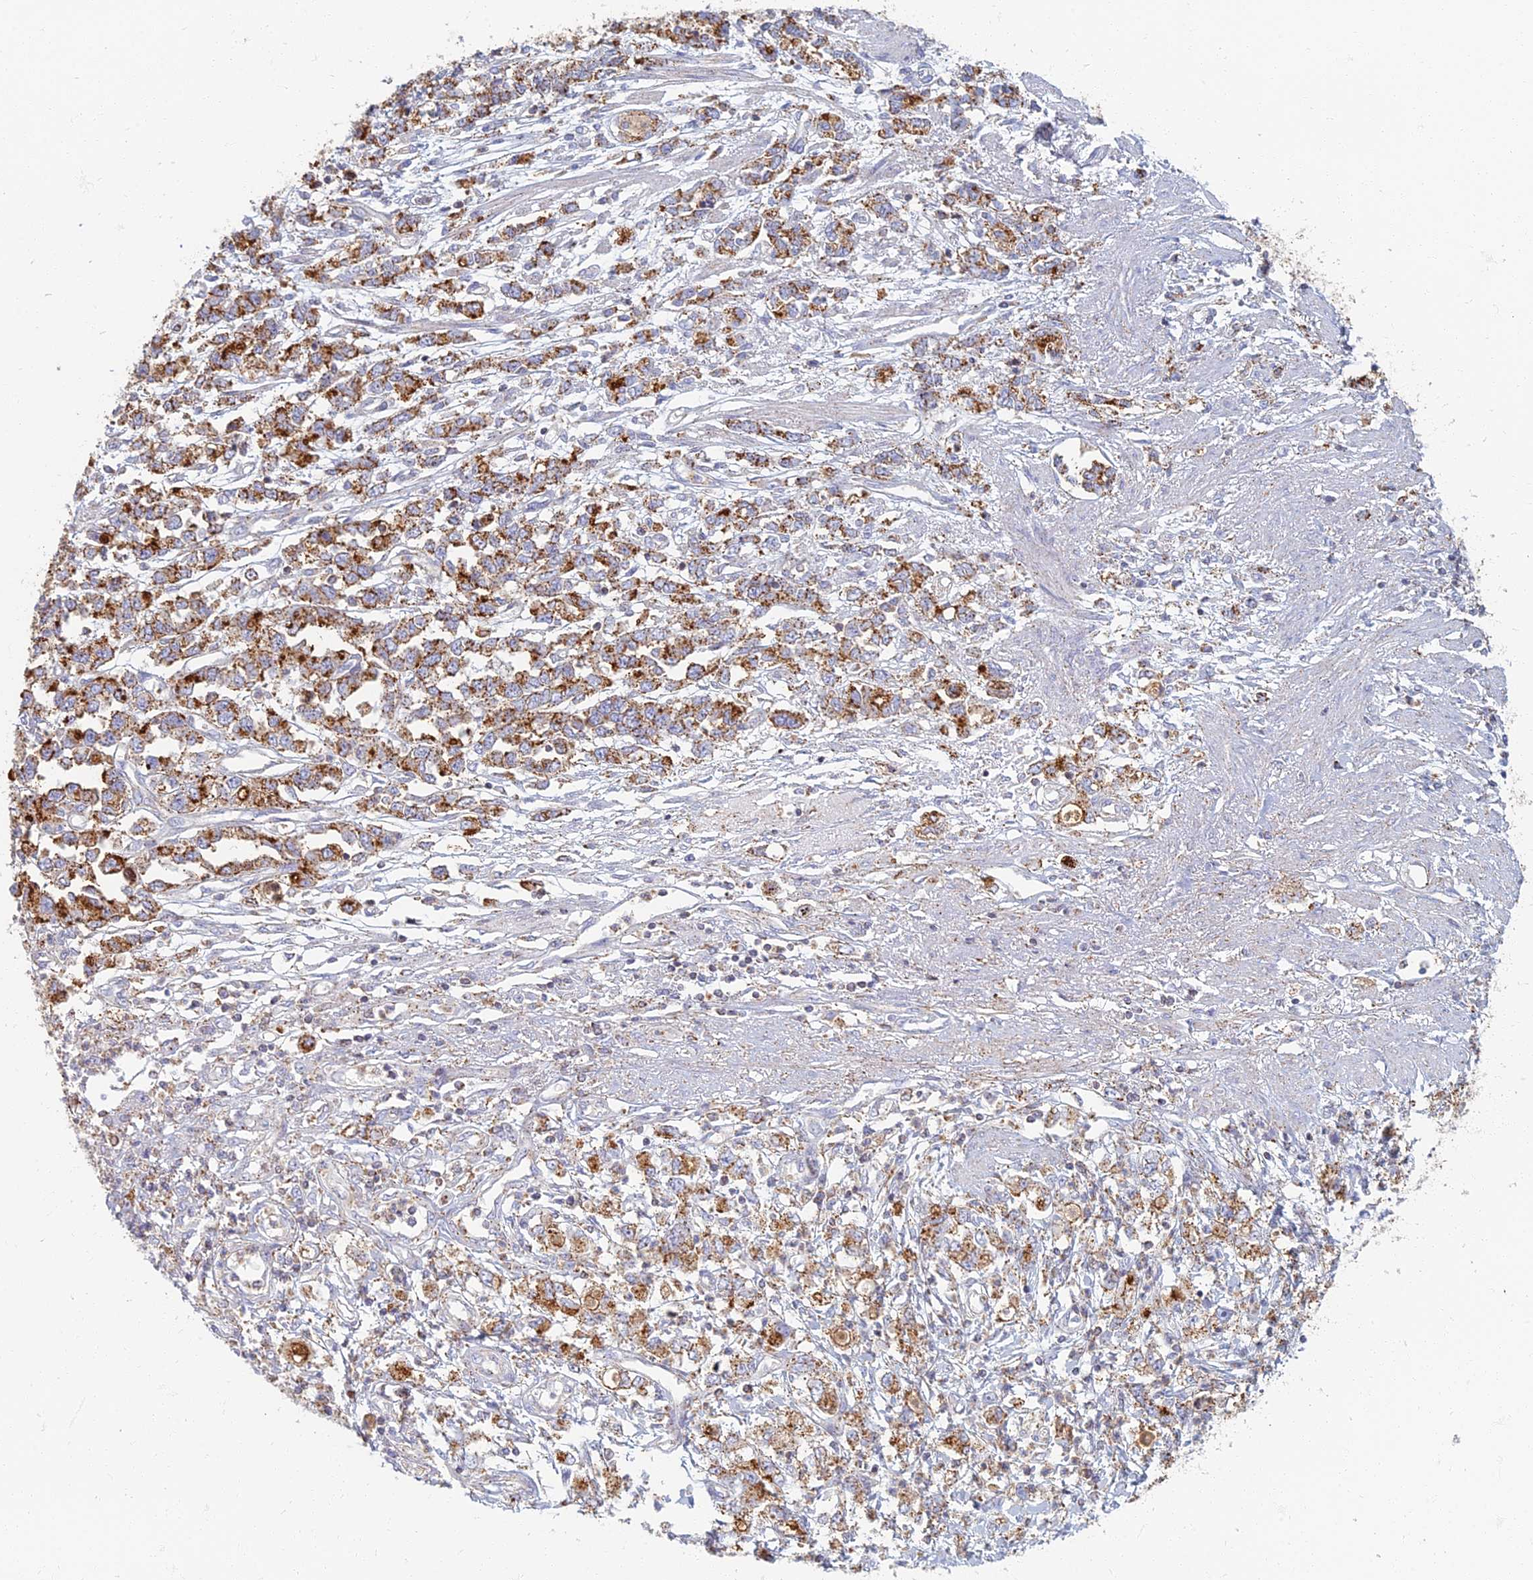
{"staining": {"intensity": "moderate", "quantity": ">75%", "location": "cytoplasmic/membranous"}, "tissue": "stomach cancer", "cell_type": "Tumor cells", "image_type": "cancer", "snomed": [{"axis": "morphology", "description": "Adenocarcinoma, NOS"}, {"axis": "topography", "description": "Stomach"}], "caption": "Immunohistochemical staining of stomach adenocarcinoma reveals medium levels of moderate cytoplasmic/membranous protein staining in approximately >75% of tumor cells.", "gene": "CHMP4B", "patient": {"sex": "female", "age": 76}}